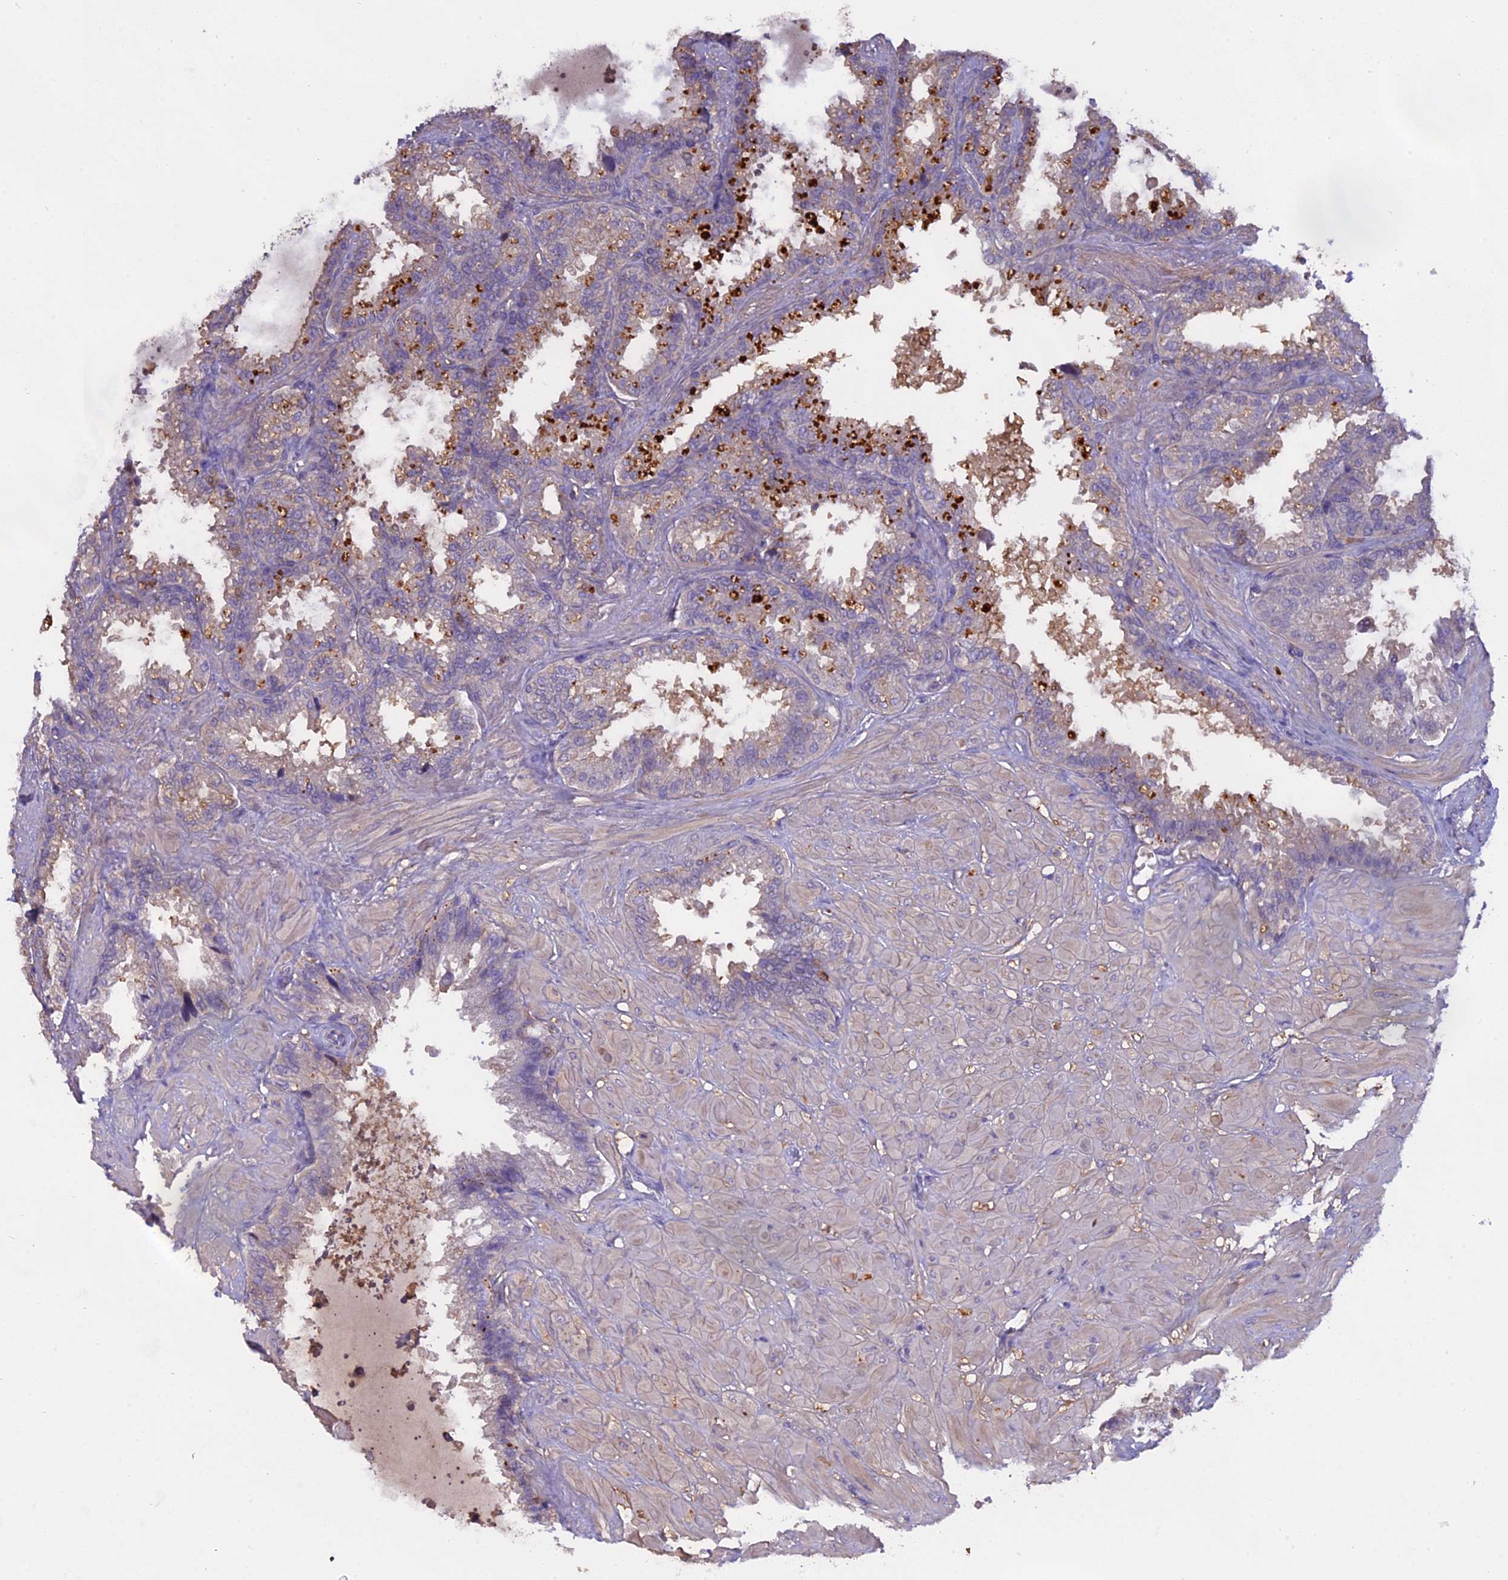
{"staining": {"intensity": "negative", "quantity": "none", "location": "none"}, "tissue": "seminal vesicle", "cell_type": "Glandular cells", "image_type": "normal", "snomed": [{"axis": "morphology", "description": "Normal tissue, NOS"}, {"axis": "topography", "description": "Seminal veicle"}], "caption": "This image is of unremarkable seminal vesicle stained with immunohistochemistry to label a protein in brown with the nuclei are counter-stained blue. There is no positivity in glandular cells.", "gene": "CFAP119", "patient": {"sex": "male", "age": 46}}